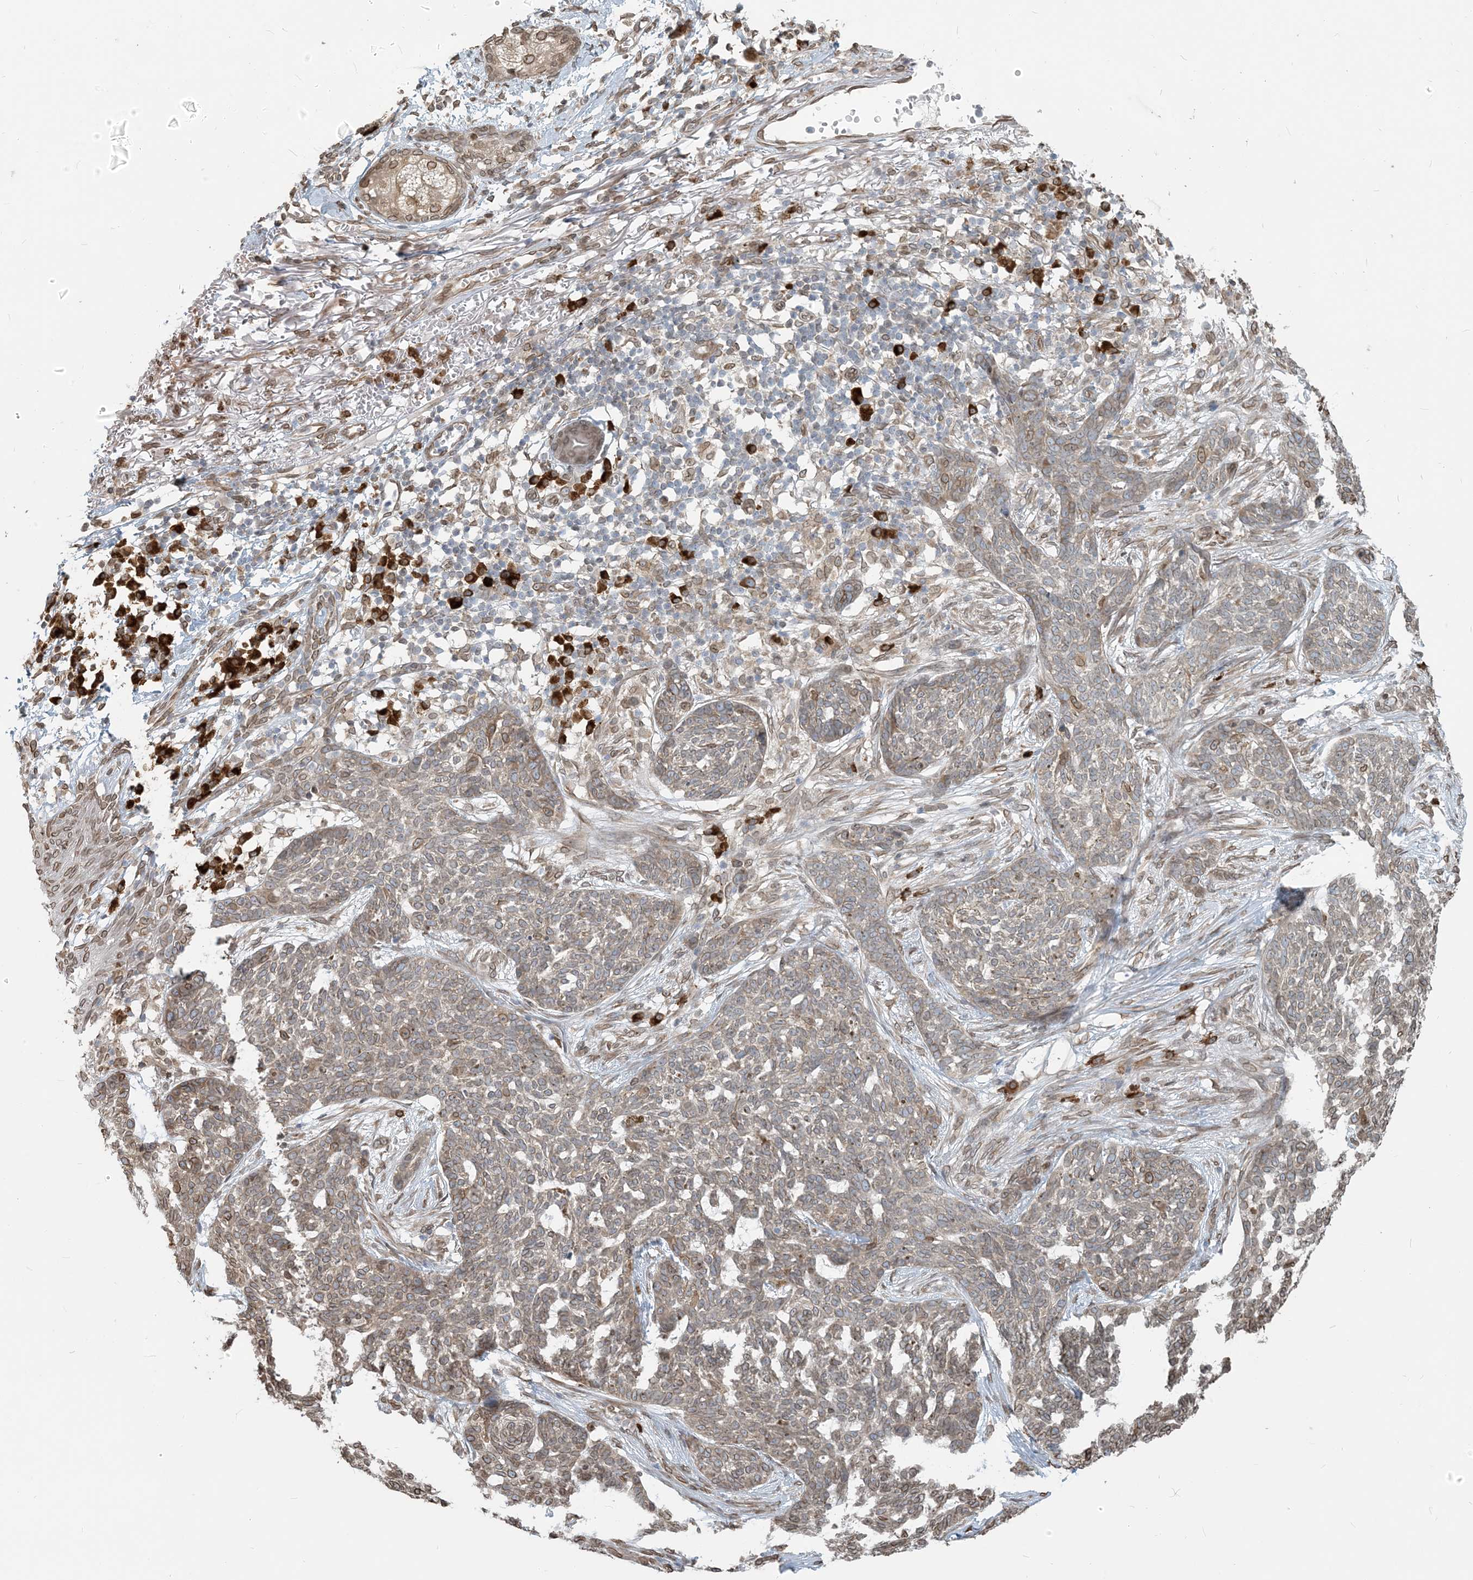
{"staining": {"intensity": "weak", "quantity": "25%-75%", "location": "cytoplasmic/membranous,nuclear"}, "tissue": "skin cancer", "cell_type": "Tumor cells", "image_type": "cancer", "snomed": [{"axis": "morphology", "description": "Basal cell carcinoma"}, {"axis": "topography", "description": "Skin"}], "caption": "Human skin cancer stained with a protein marker reveals weak staining in tumor cells.", "gene": "WWP1", "patient": {"sex": "male", "age": 85}}